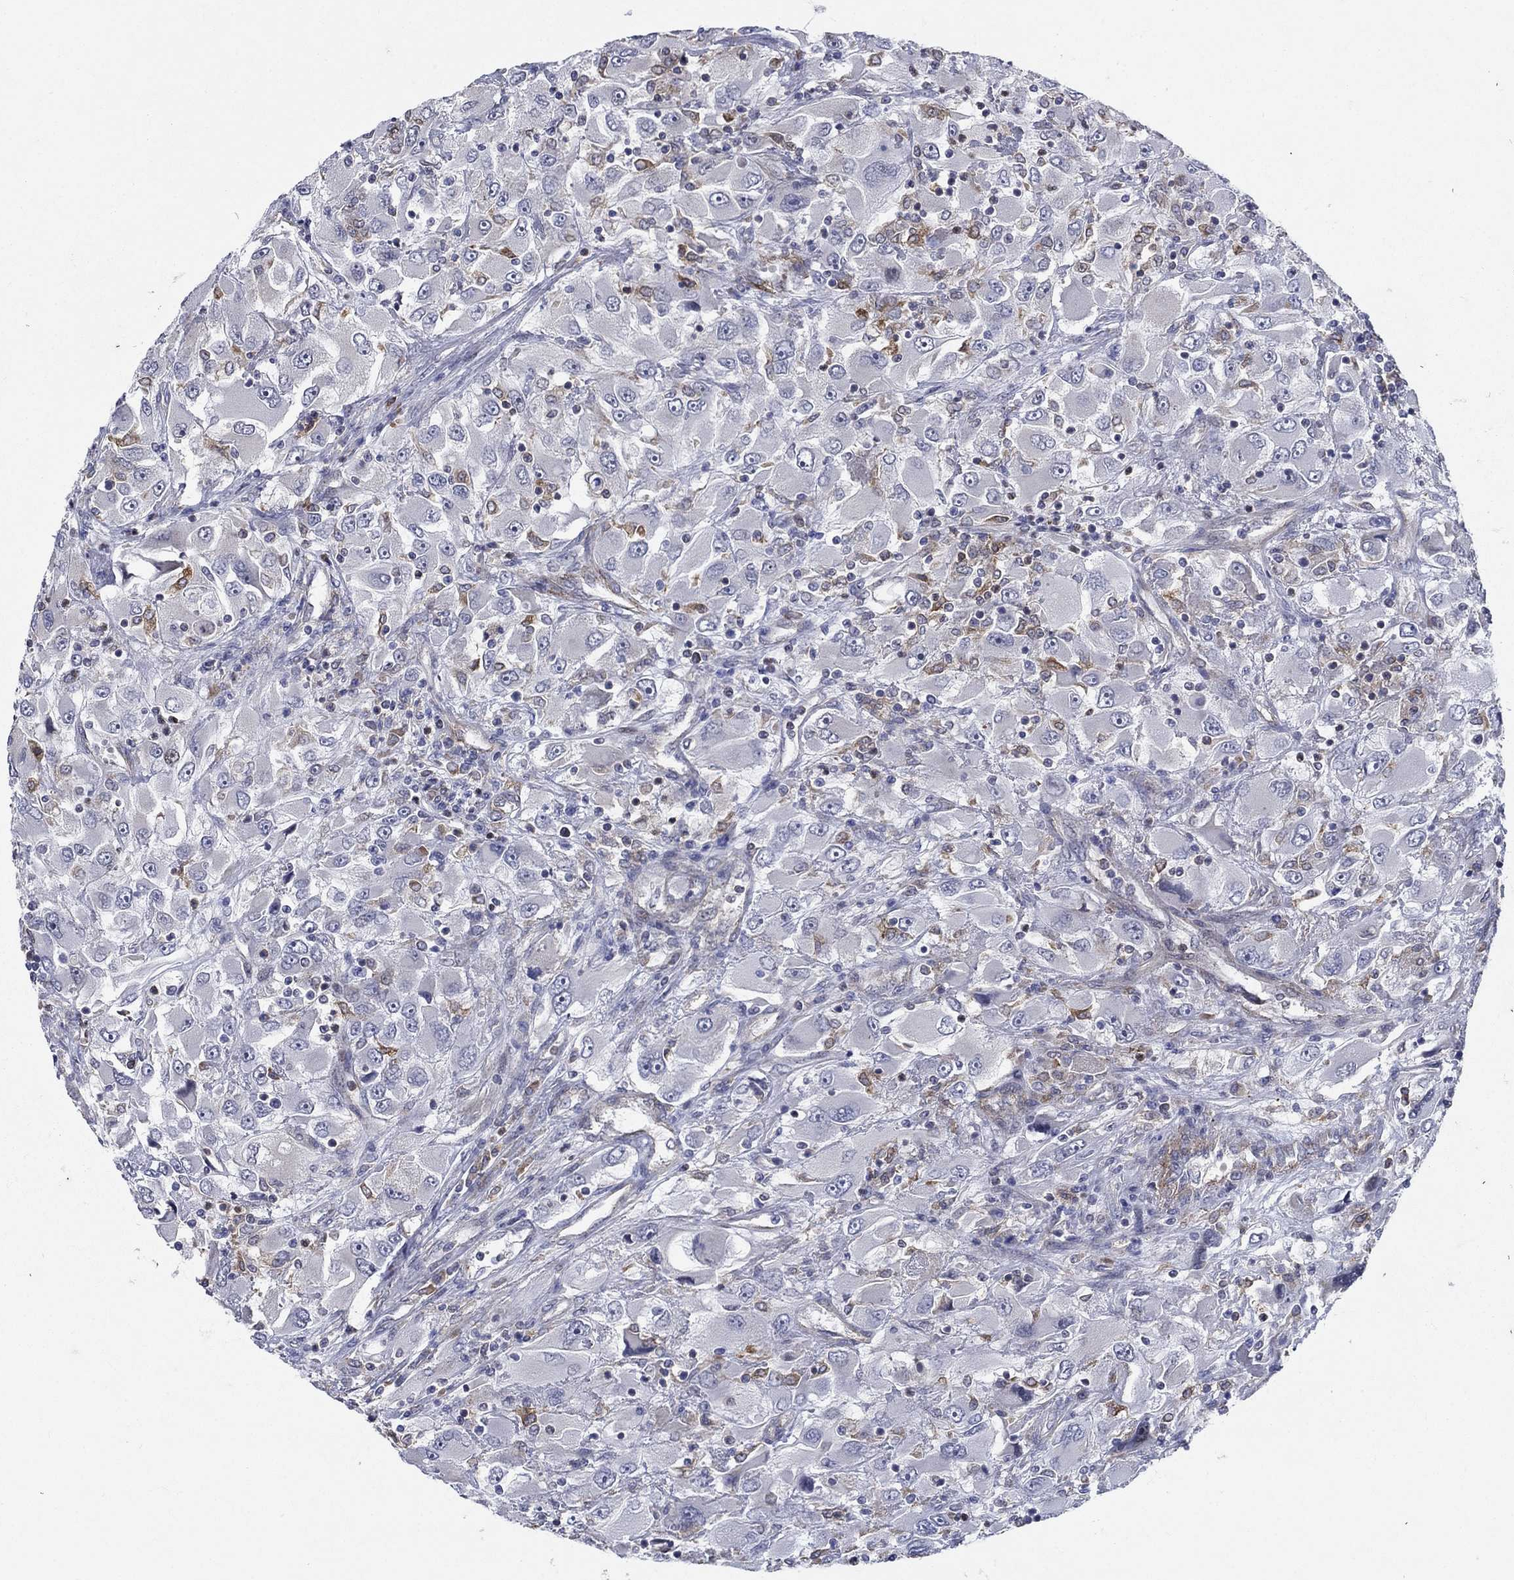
{"staining": {"intensity": "negative", "quantity": "none", "location": "none"}, "tissue": "renal cancer", "cell_type": "Tumor cells", "image_type": "cancer", "snomed": [{"axis": "morphology", "description": "Adenocarcinoma, NOS"}, {"axis": "topography", "description": "Kidney"}], "caption": "Tumor cells show no significant protein positivity in adenocarcinoma (renal).", "gene": "DHRS7", "patient": {"sex": "female", "age": 52}}